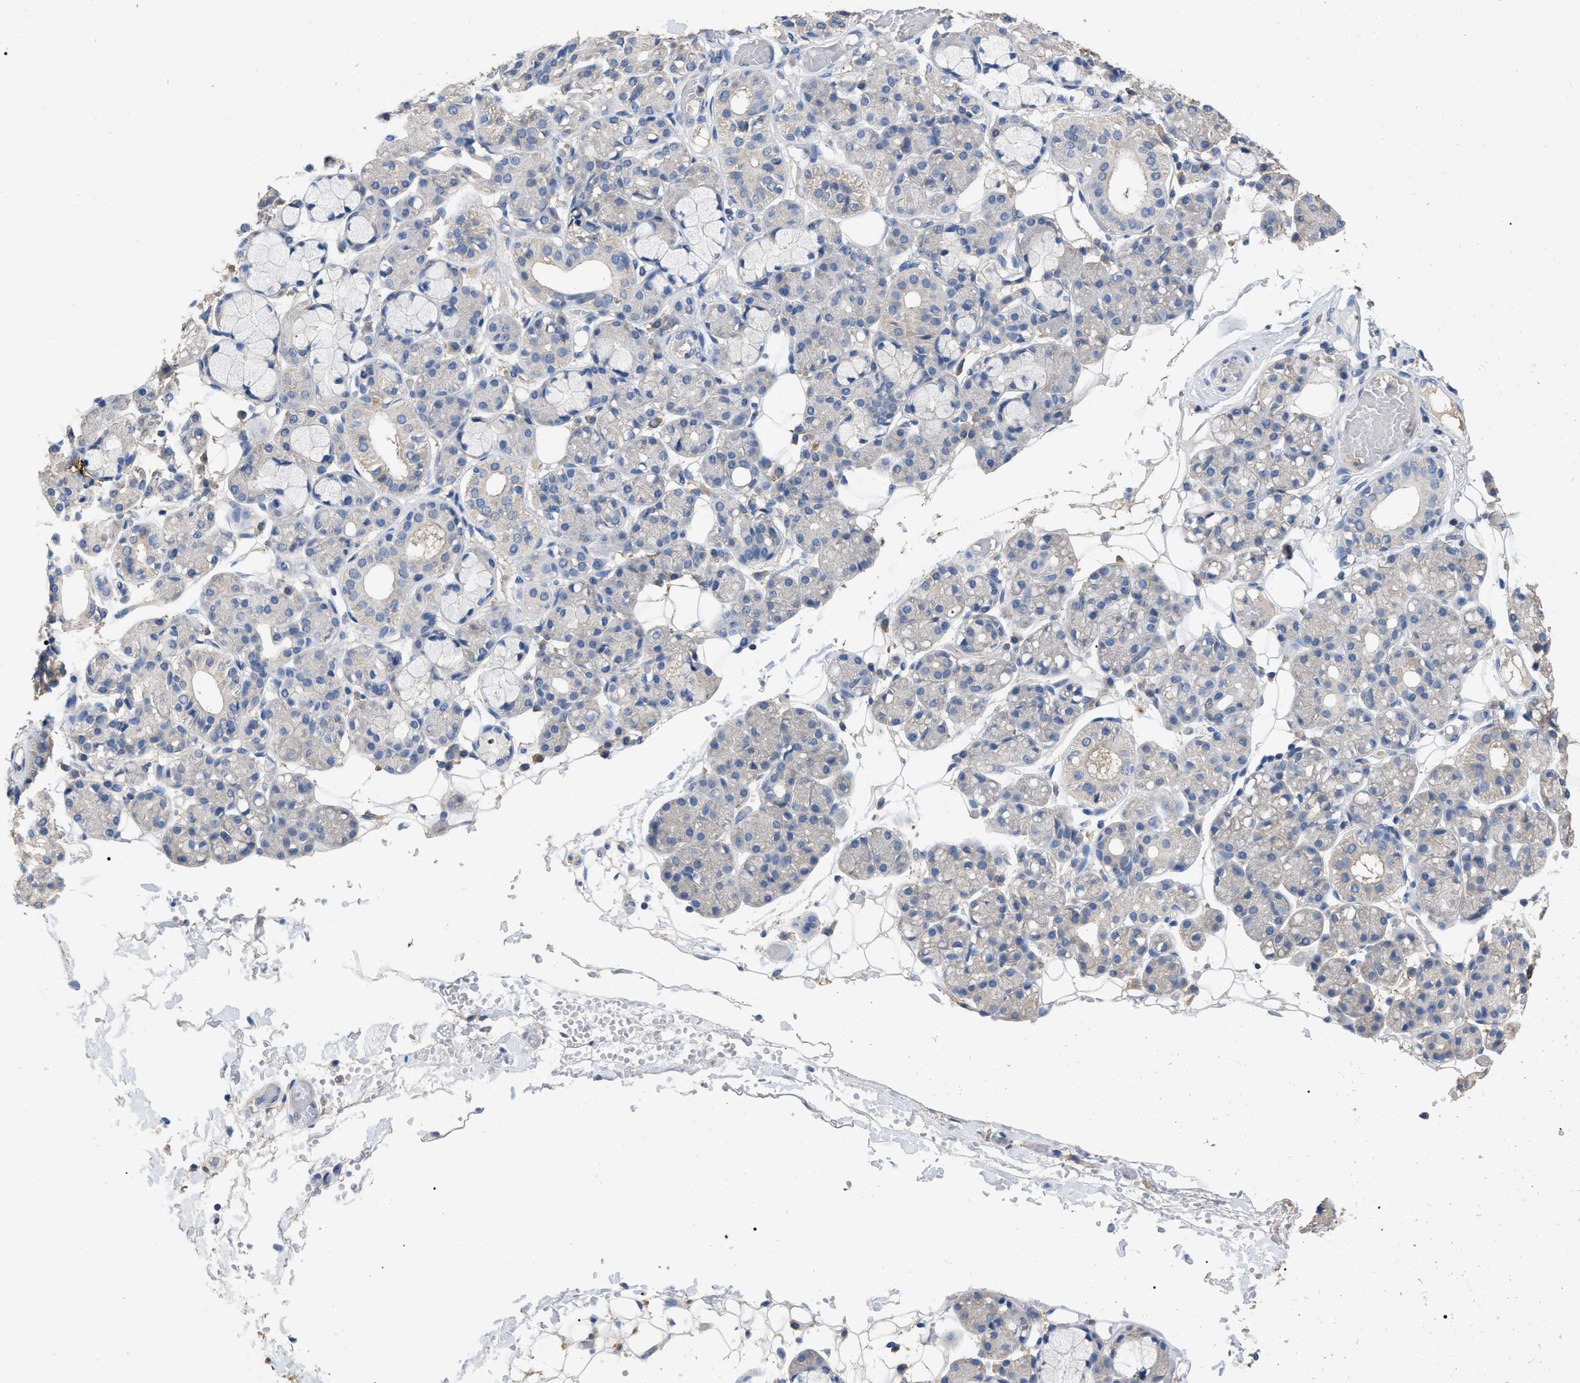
{"staining": {"intensity": "weak", "quantity": "<25%", "location": "cytoplasmic/membranous"}, "tissue": "salivary gland", "cell_type": "Glandular cells", "image_type": "normal", "snomed": [{"axis": "morphology", "description": "Normal tissue, NOS"}, {"axis": "topography", "description": "Salivary gland"}], "caption": "IHC of benign salivary gland demonstrates no positivity in glandular cells. Nuclei are stained in blue.", "gene": "GPR179", "patient": {"sex": "male", "age": 63}}